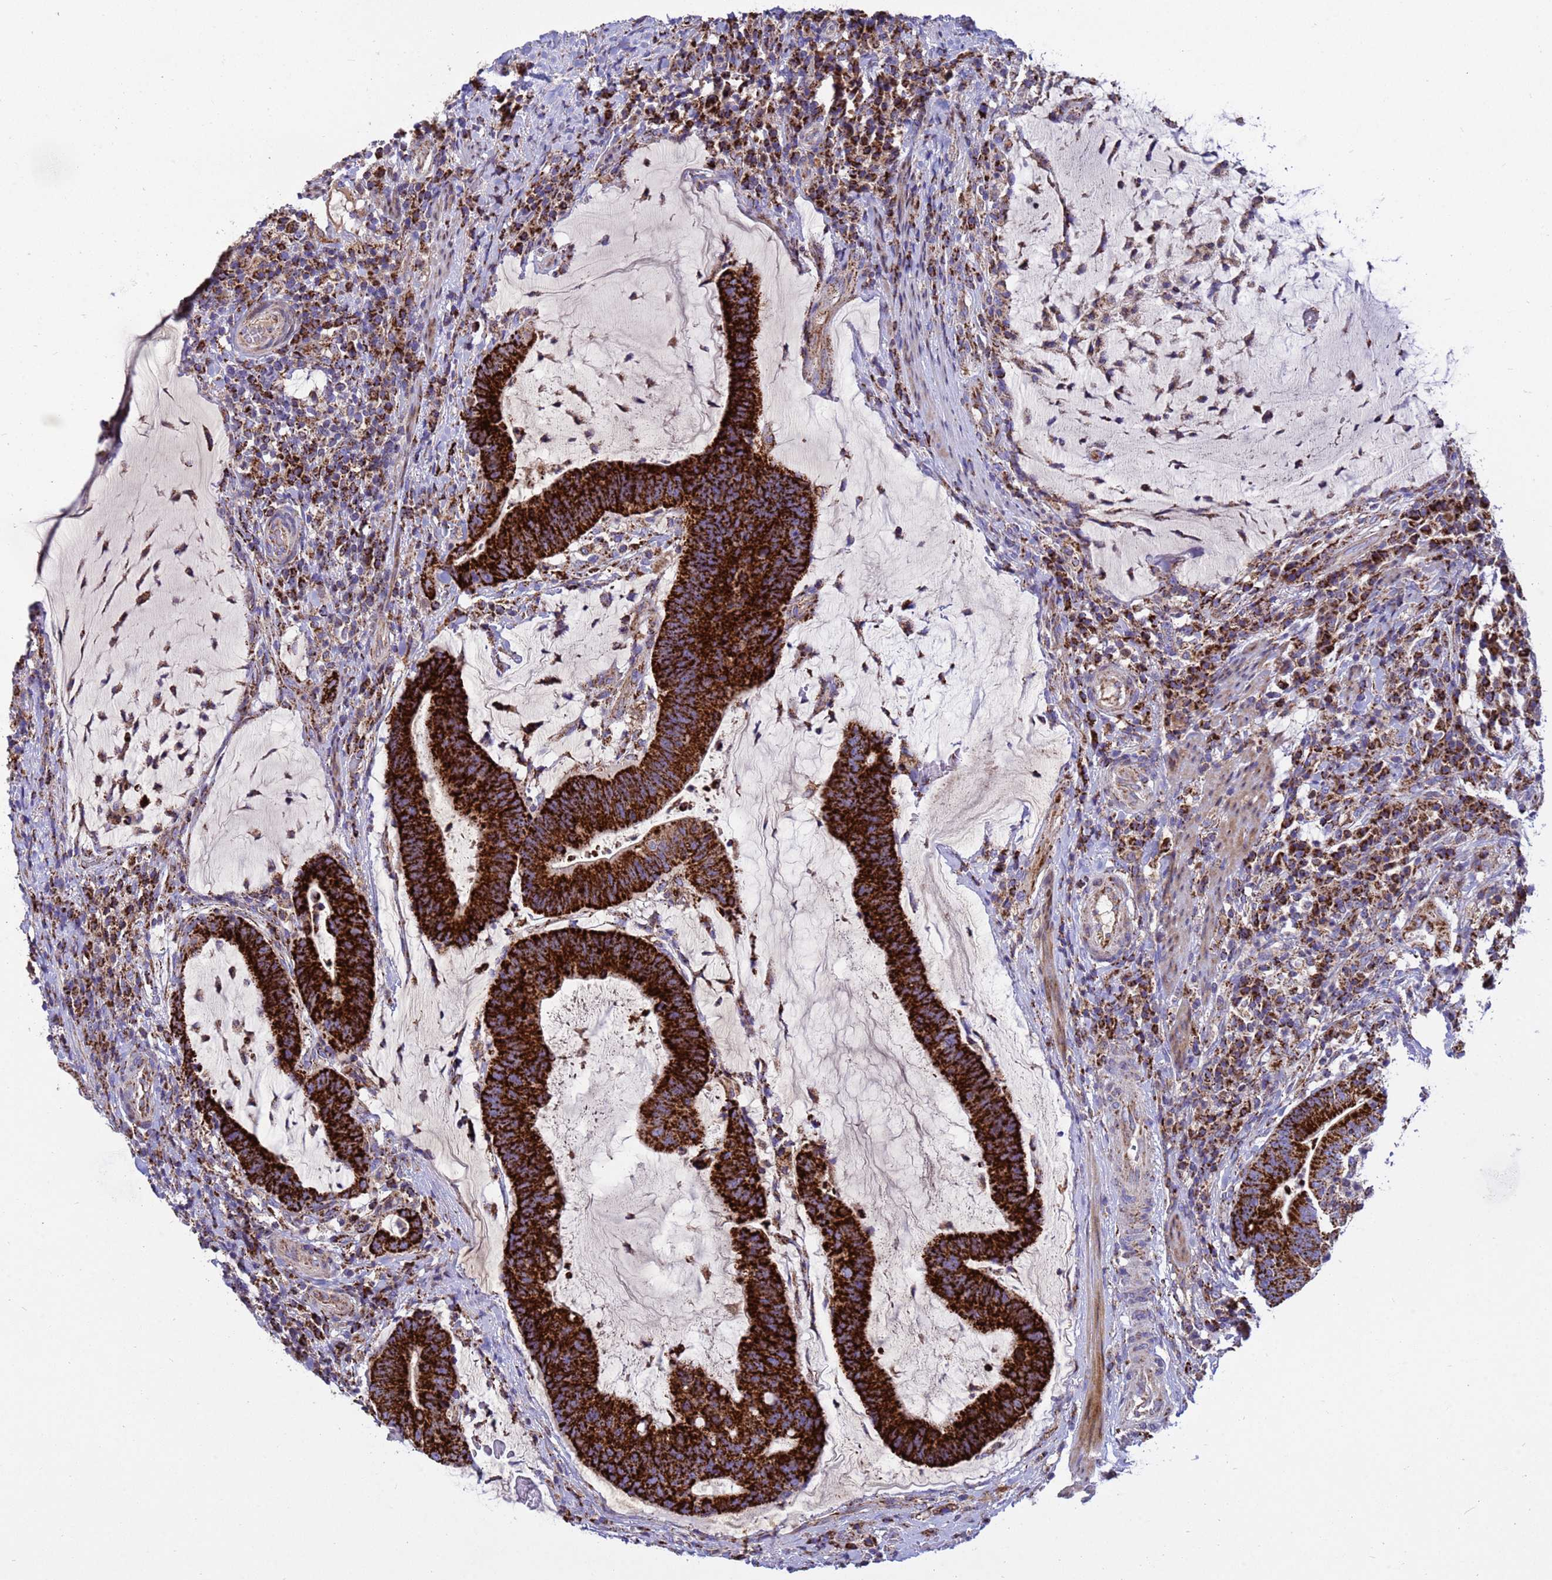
{"staining": {"intensity": "strong", "quantity": ">75%", "location": "cytoplasmic/membranous"}, "tissue": "colorectal cancer", "cell_type": "Tumor cells", "image_type": "cancer", "snomed": [{"axis": "morphology", "description": "Adenocarcinoma, NOS"}, {"axis": "topography", "description": "Colon"}], "caption": "An image of human colorectal cancer stained for a protein shows strong cytoplasmic/membranous brown staining in tumor cells. Nuclei are stained in blue.", "gene": "TUBGCP3", "patient": {"sex": "female", "age": 66}}